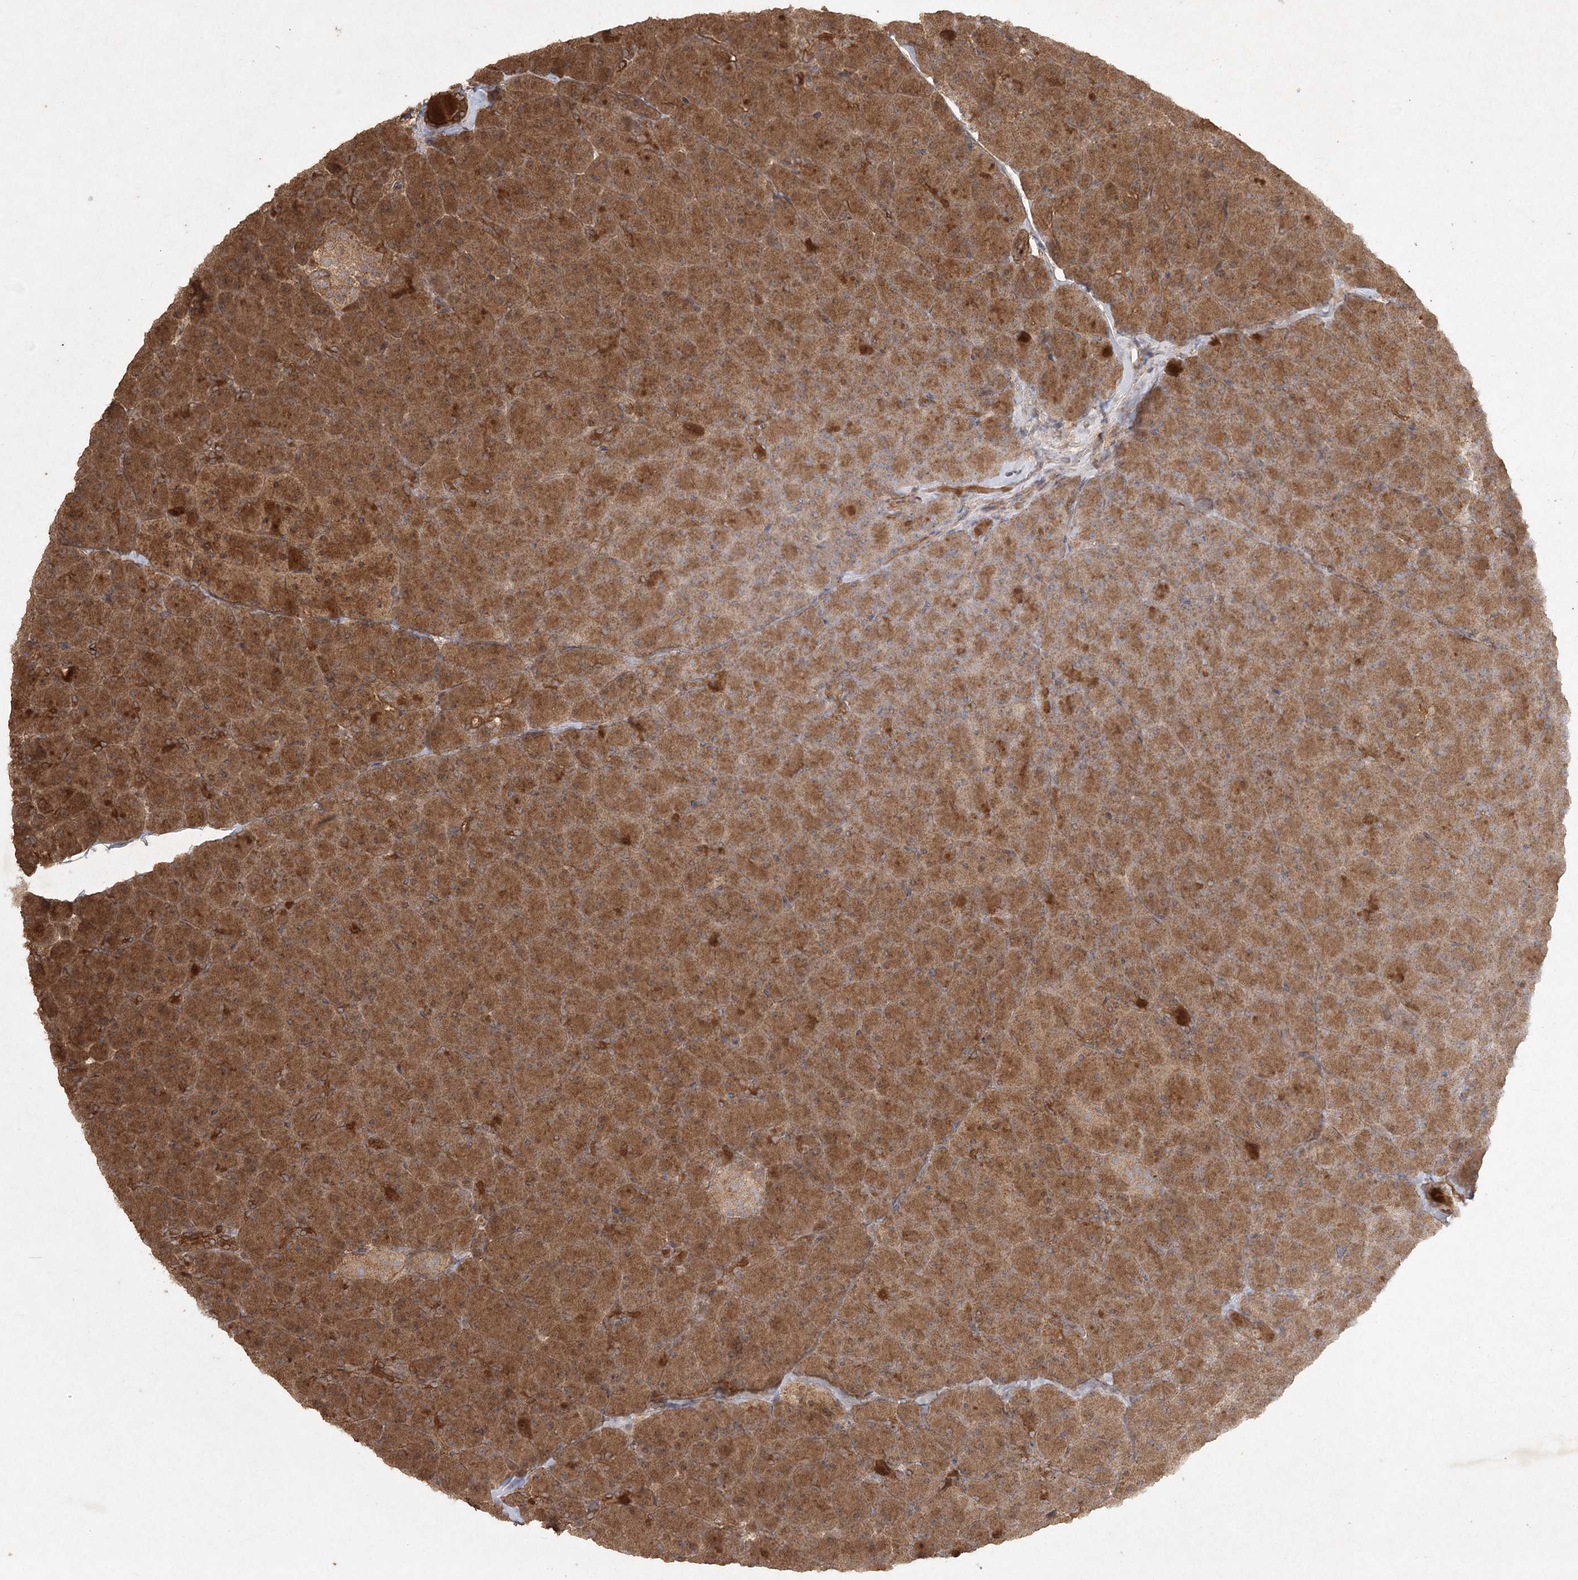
{"staining": {"intensity": "moderate", "quantity": ">75%", "location": "cytoplasmic/membranous"}, "tissue": "pancreas", "cell_type": "Exocrine glandular cells", "image_type": "normal", "snomed": [{"axis": "morphology", "description": "Normal tissue, NOS"}, {"axis": "topography", "description": "Pancreas"}], "caption": "Pancreas stained with immunohistochemistry (IHC) reveals moderate cytoplasmic/membranous expression in approximately >75% of exocrine glandular cells. (IHC, brightfield microscopy, high magnification).", "gene": "ARL13A", "patient": {"sex": "male", "age": 36}}